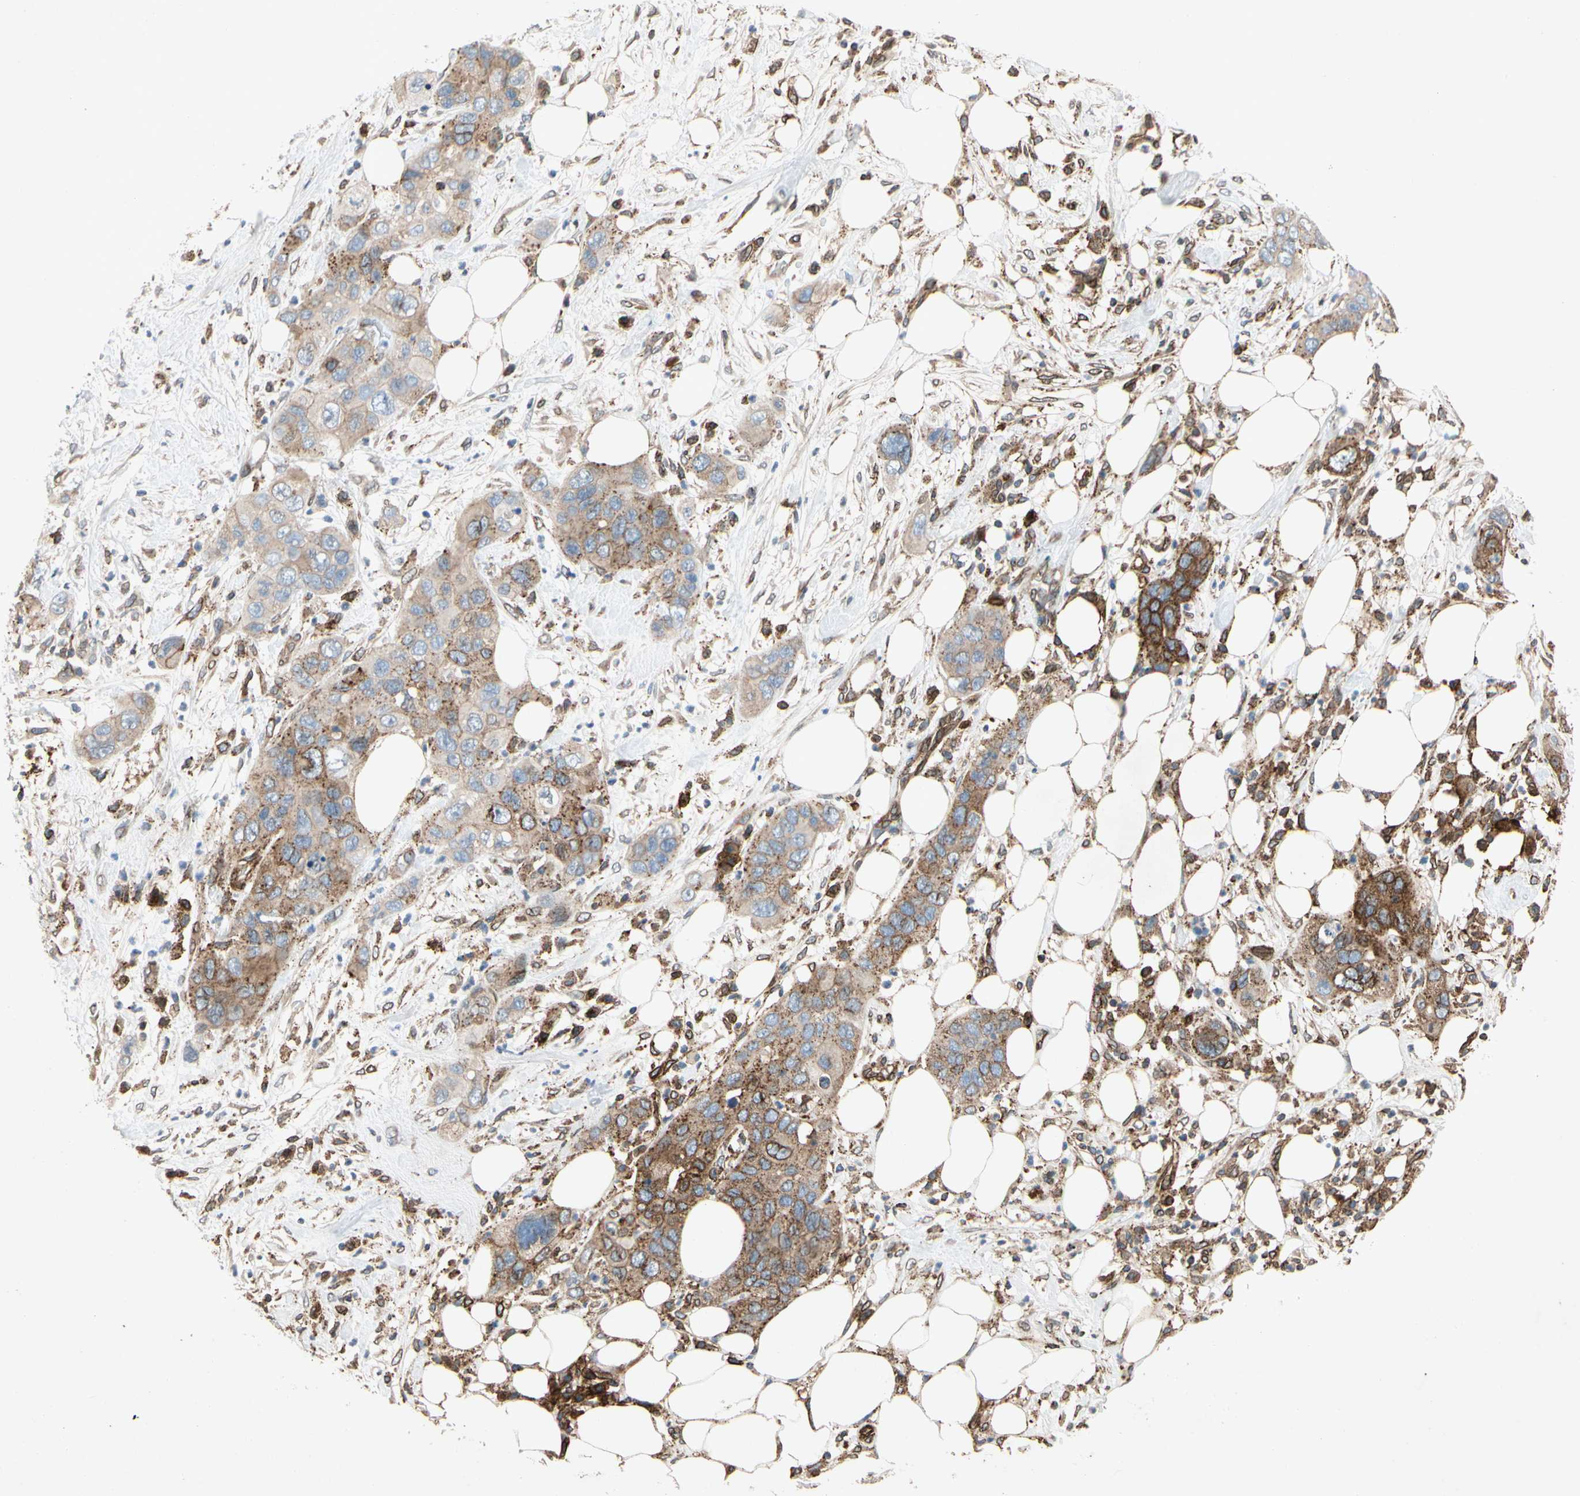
{"staining": {"intensity": "moderate", "quantity": ">75%", "location": "cytoplasmic/membranous"}, "tissue": "pancreatic cancer", "cell_type": "Tumor cells", "image_type": "cancer", "snomed": [{"axis": "morphology", "description": "Adenocarcinoma, NOS"}, {"axis": "topography", "description": "Pancreas"}], "caption": "There is medium levels of moderate cytoplasmic/membranous staining in tumor cells of pancreatic cancer (adenocarcinoma), as demonstrated by immunohistochemical staining (brown color).", "gene": "NDFIP2", "patient": {"sex": "female", "age": 71}}